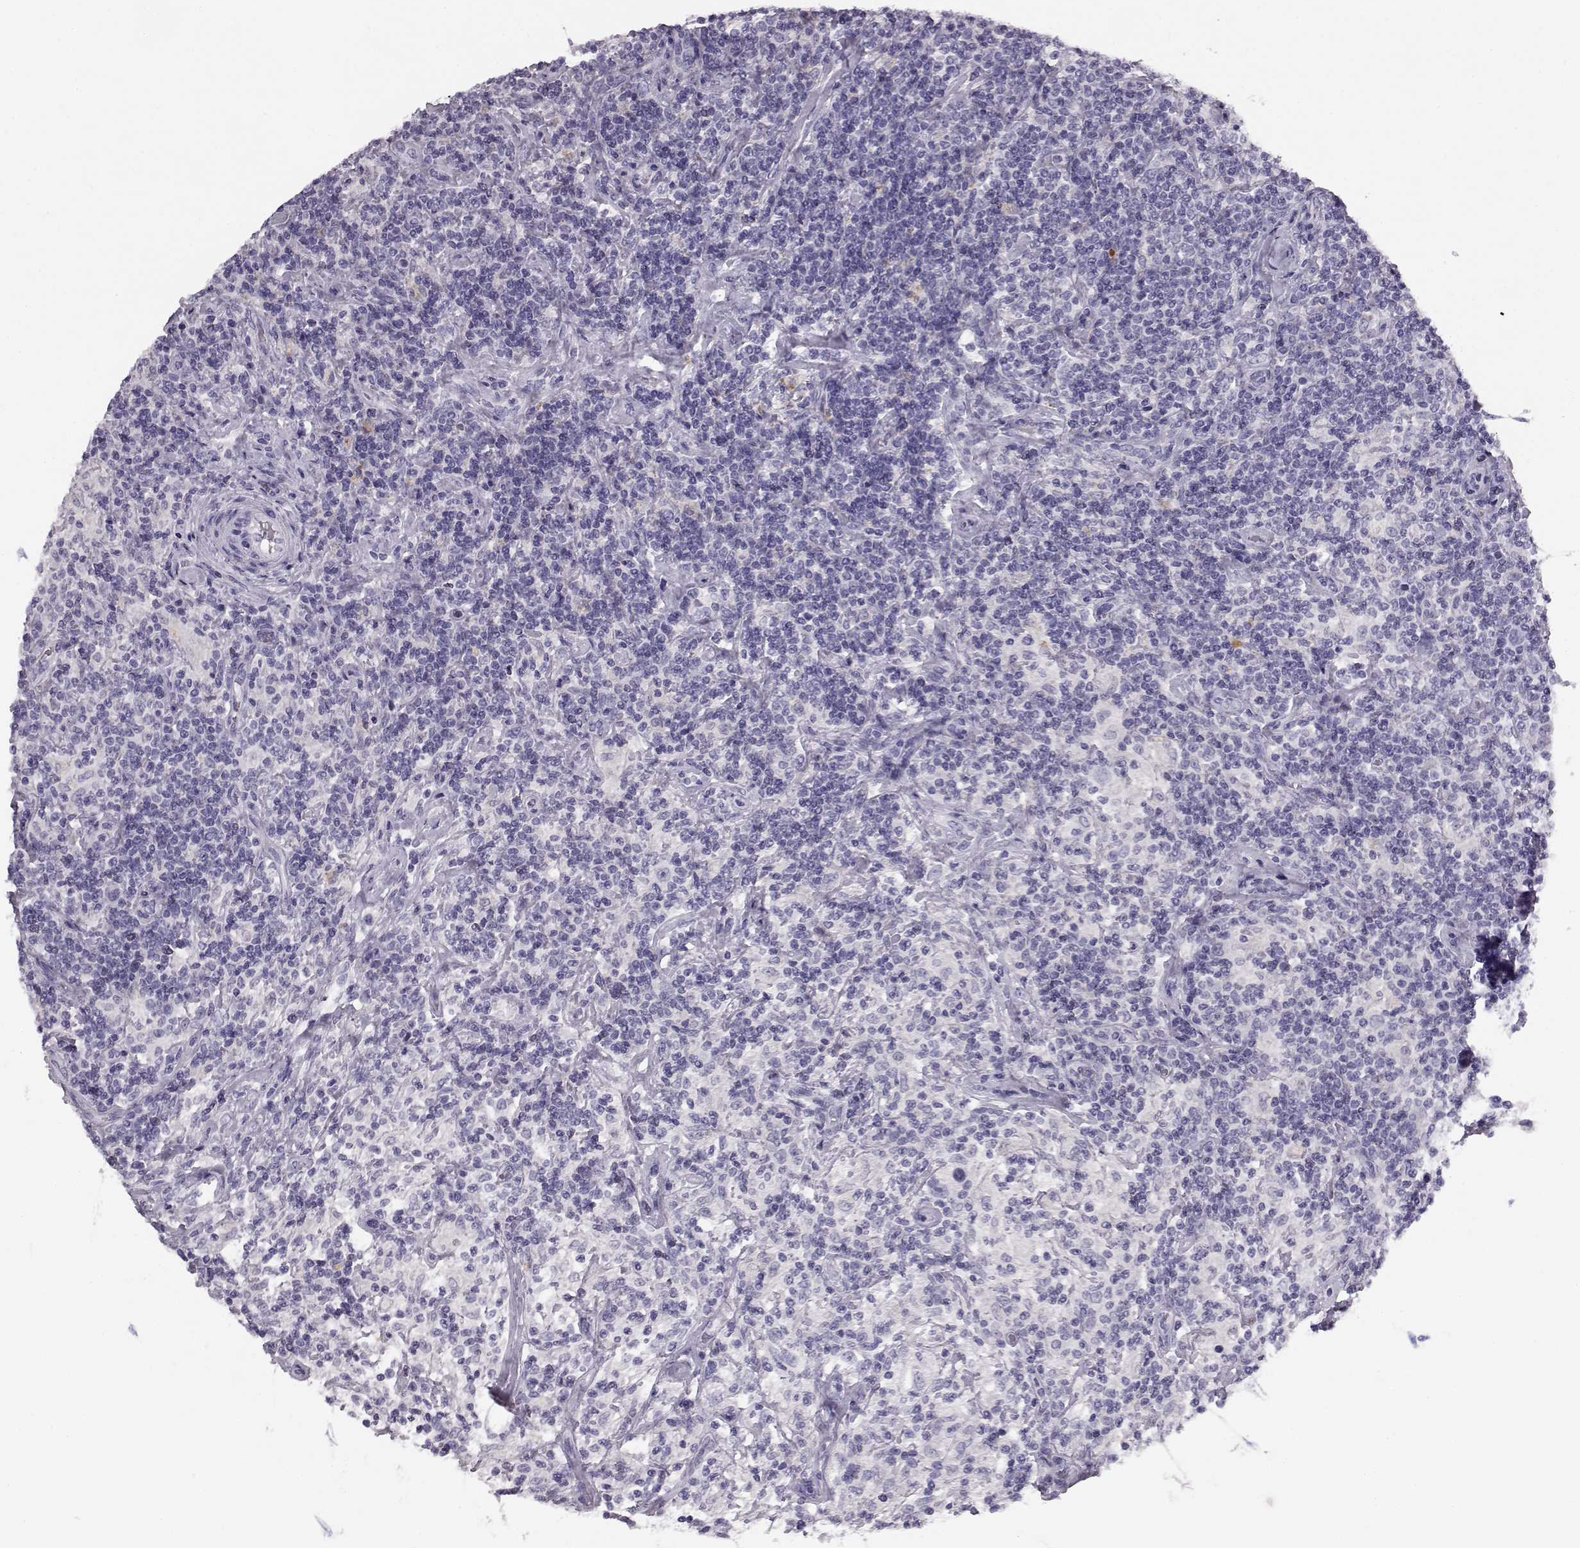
{"staining": {"intensity": "negative", "quantity": "none", "location": "none"}, "tissue": "lymphoma", "cell_type": "Tumor cells", "image_type": "cancer", "snomed": [{"axis": "morphology", "description": "Hodgkin's disease, NOS"}, {"axis": "topography", "description": "Lymph node"}], "caption": "Immunohistochemistry micrograph of neoplastic tissue: lymphoma stained with DAB (3,3'-diaminobenzidine) demonstrates no significant protein expression in tumor cells. (IHC, brightfield microscopy, high magnification).", "gene": "BFSP2", "patient": {"sex": "male", "age": 70}}